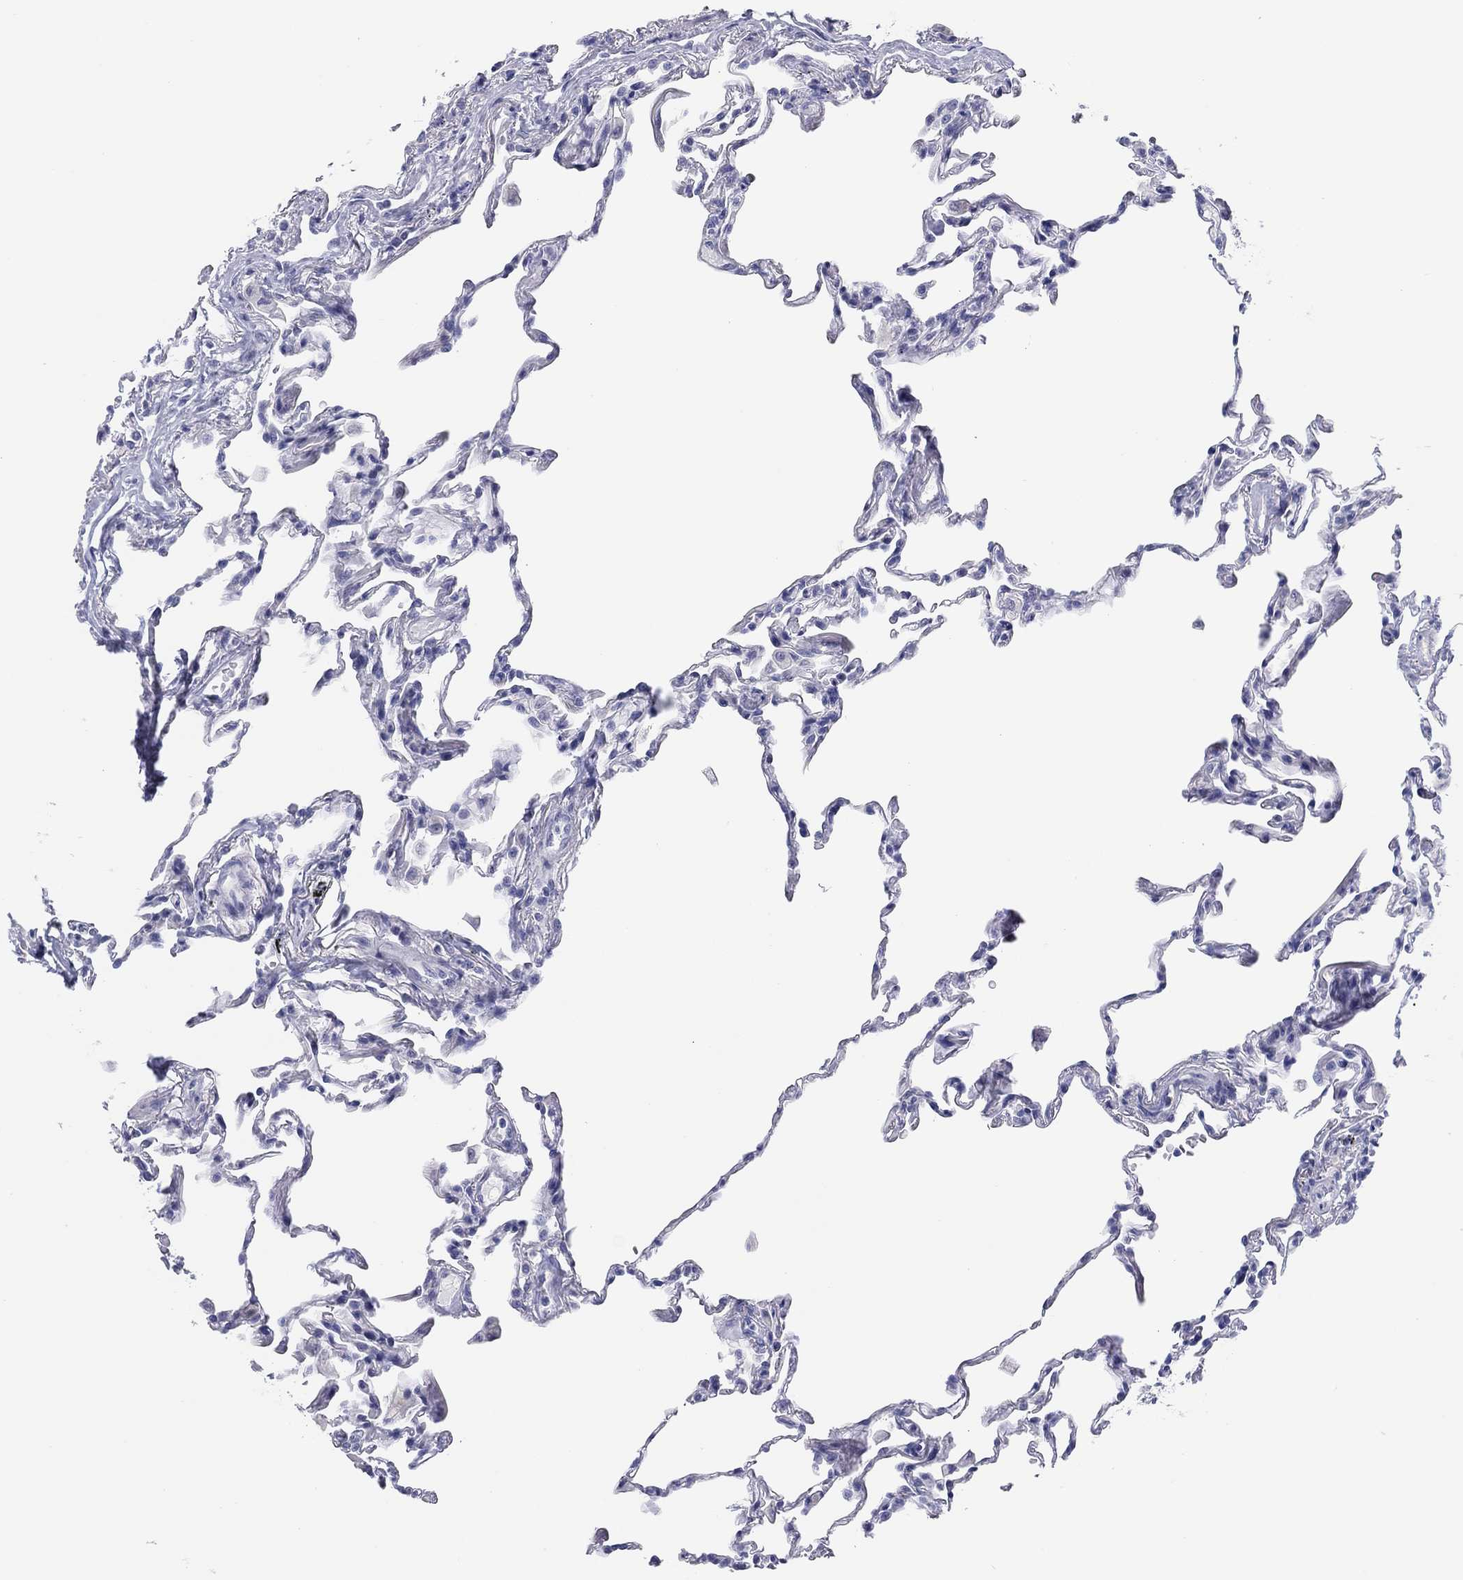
{"staining": {"intensity": "negative", "quantity": "none", "location": "none"}, "tissue": "lung", "cell_type": "Alveolar cells", "image_type": "normal", "snomed": [{"axis": "morphology", "description": "Normal tissue, NOS"}, {"axis": "topography", "description": "Lung"}], "caption": "DAB (3,3'-diaminobenzidine) immunohistochemical staining of normal human lung demonstrates no significant staining in alveolar cells.", "gene": "CPNE6", "patient": {"sex": "female", "age": 57}}